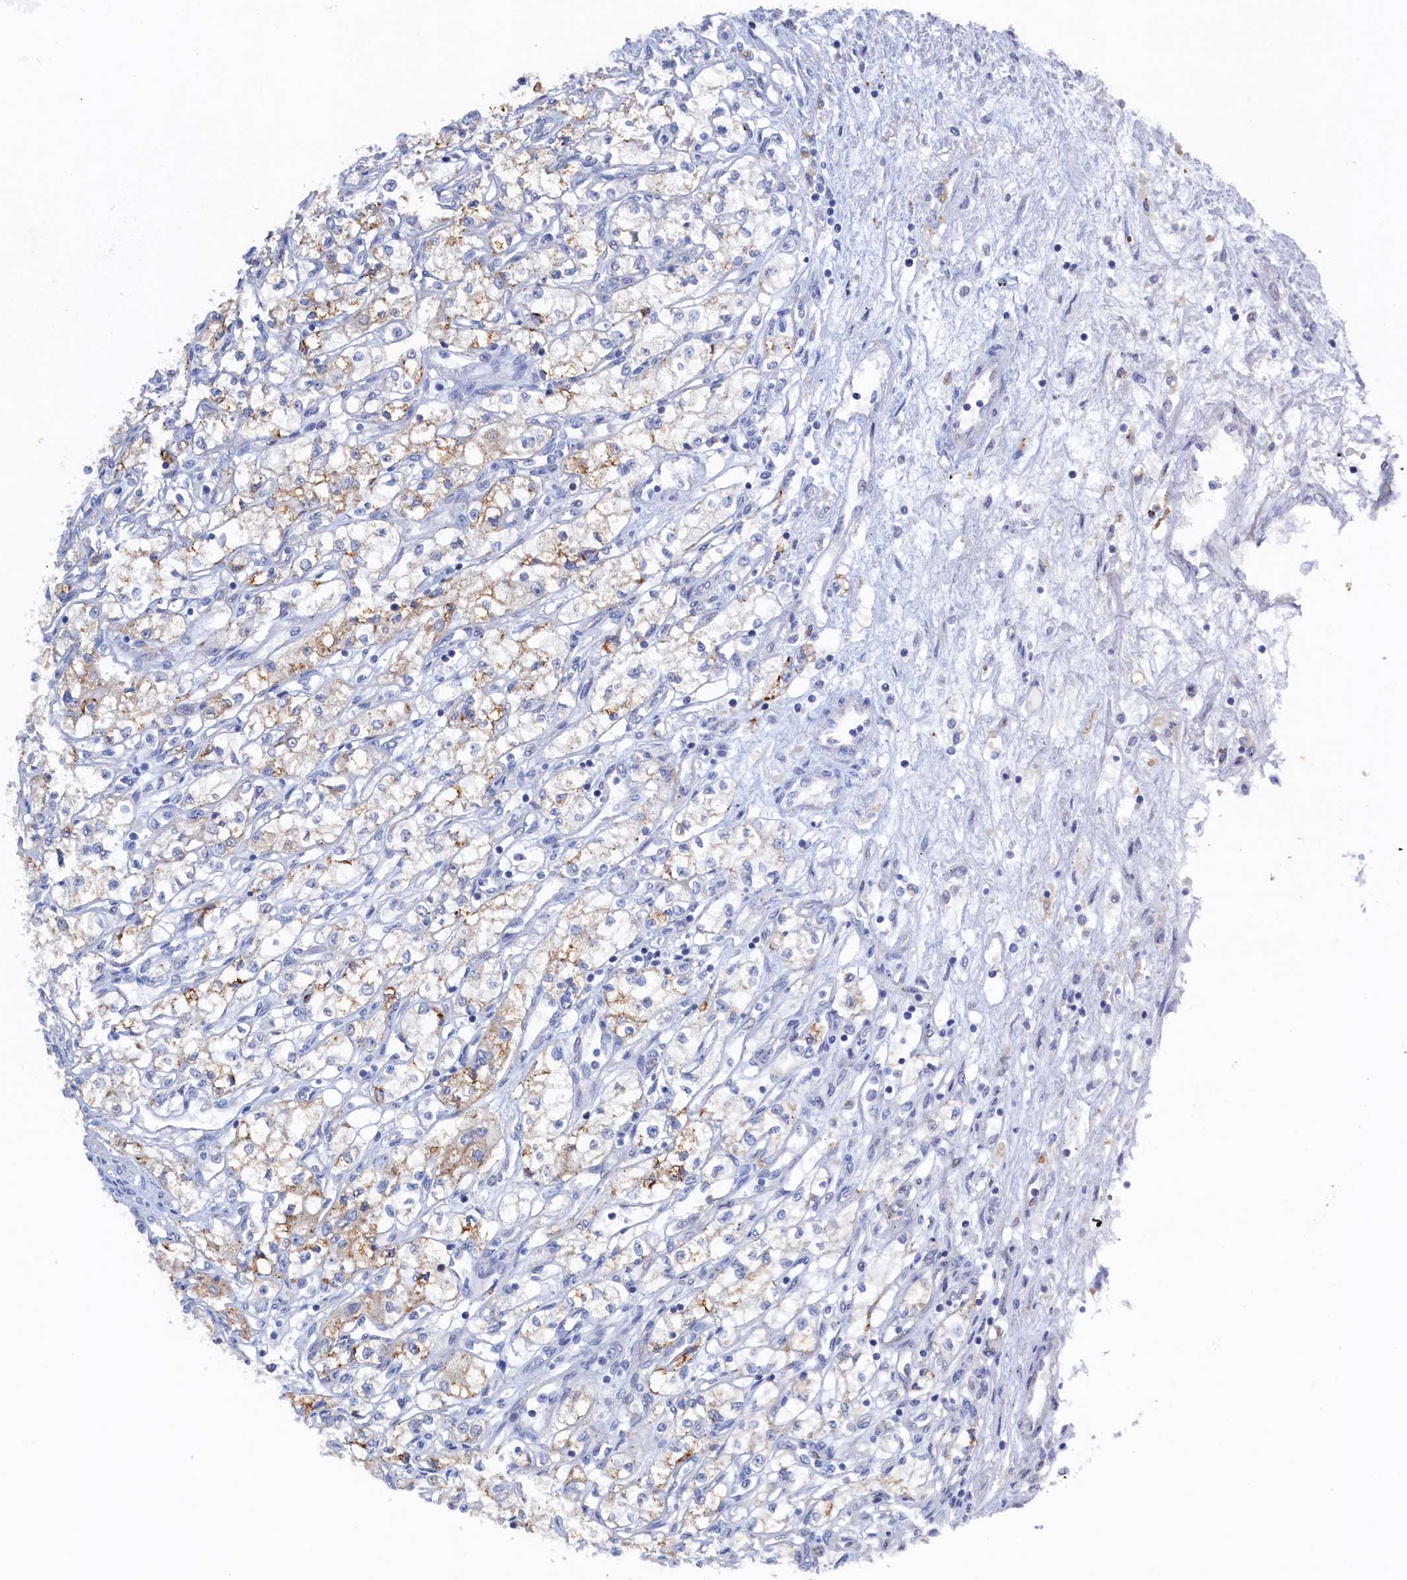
{"staining": {"intensity": "weak", "quantity": "25%-75%", "location": "cytoplasmic/membranous"}, "tissue": "renal cancer", "cell_type": "Tumor cells", "image_type": "cancer", "snomed": [{"axis": "morphology", "description": "Adenocarcinoma, NOS"}, {"axis": "topography", "description": "Kidney"}], "caption": "Protein staining shows weak cytoplasmic/membranous staining in about 25%-75% of tumor cells in renal cancer.", "gene": "CBLIF", "patient": {"sex": "male", "age": 59}}